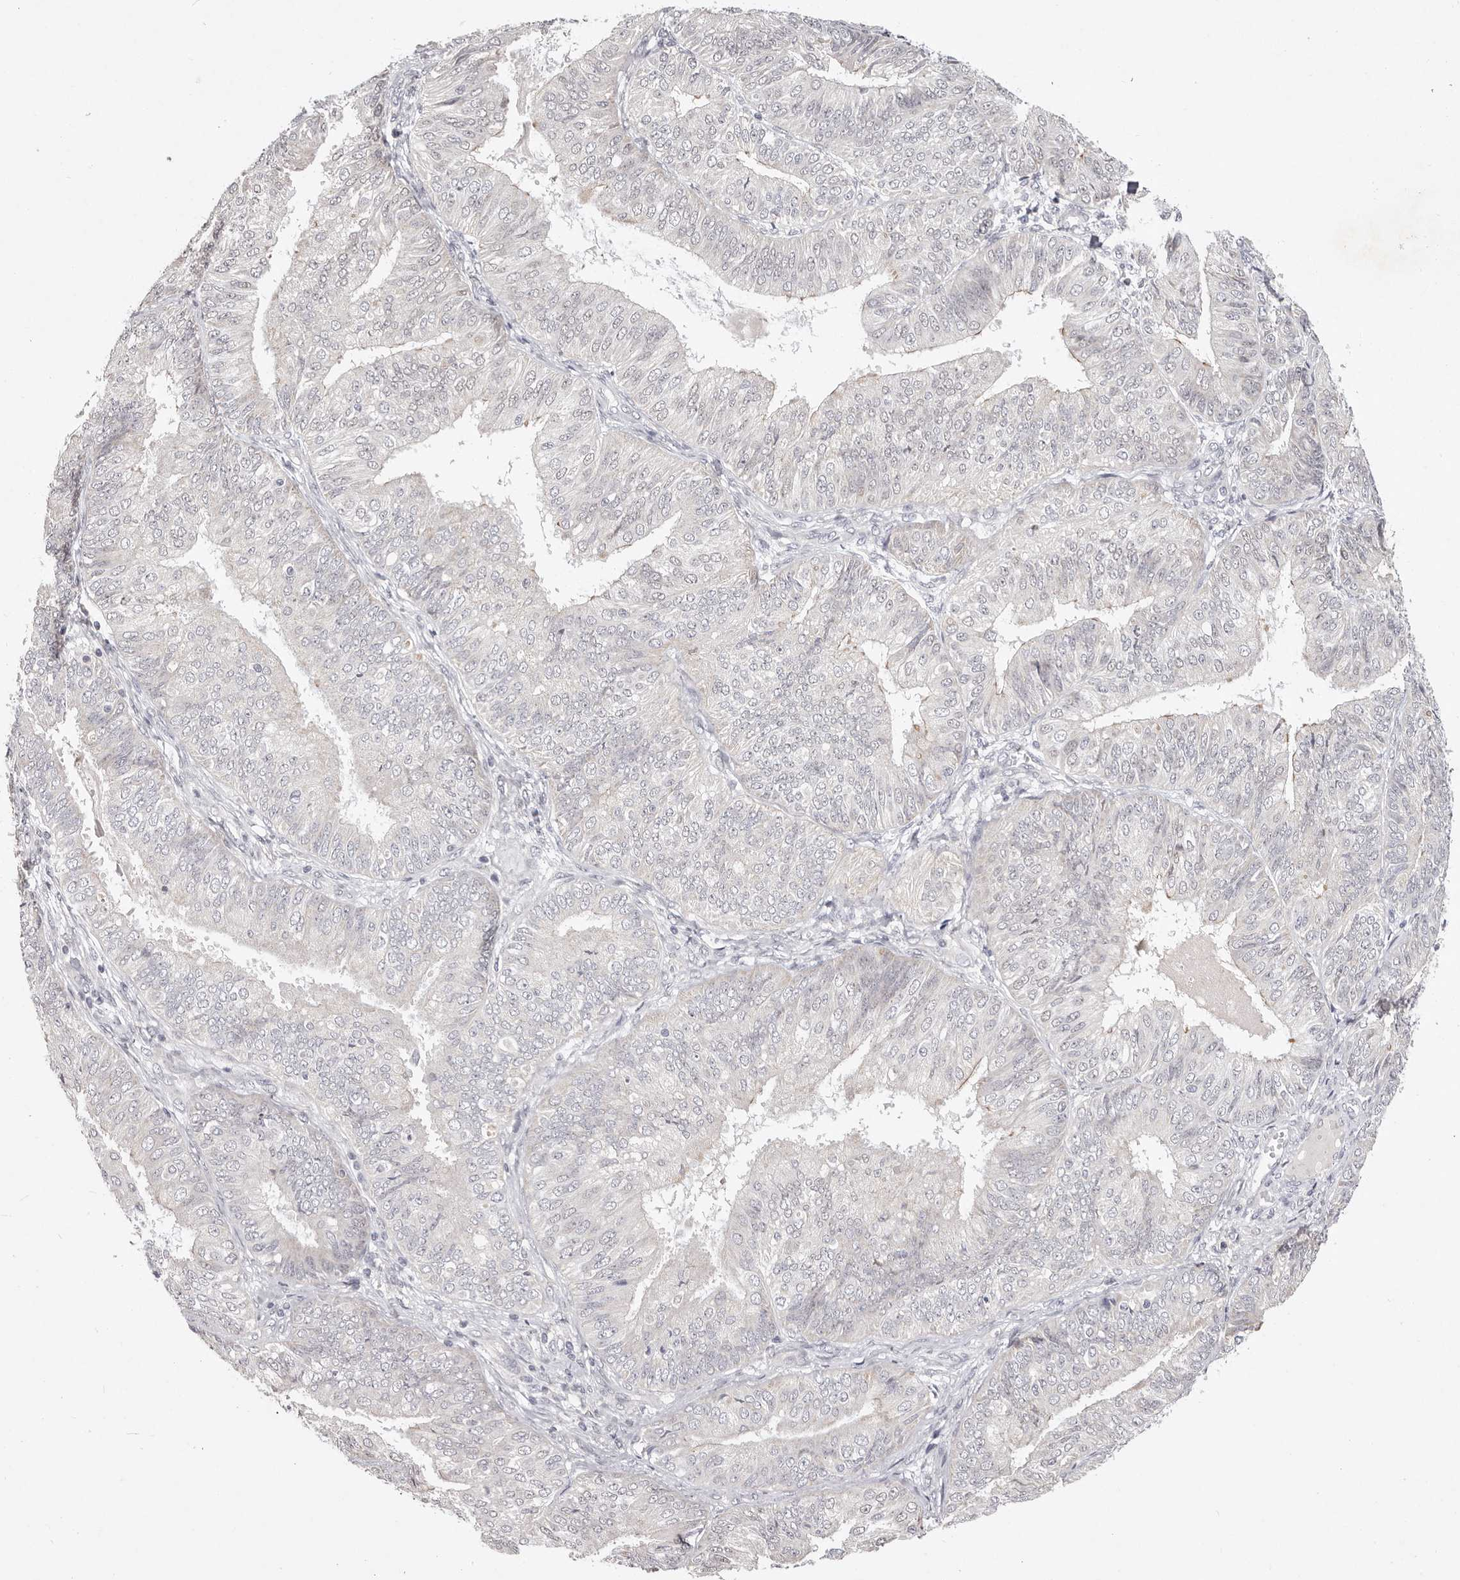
{"staining": {"intensity": "negative", "quantity": "none", "location": "none"}, "tissue": "endometrial cancer", "cell_type": "Tumor cells", "image_type": "cancer", "snomed": [{"axis": "morphology", "description": "Adenocarcinoma, NOS"}, {"axis": "topography", "description": "Endometrium"}], "caption": "Immunohistochemical staining of endometrial cancer exhibits no significant positivity in tumor cells.", "gene": "GARNL3", "patient": {"sex": "female", "age": 58}}